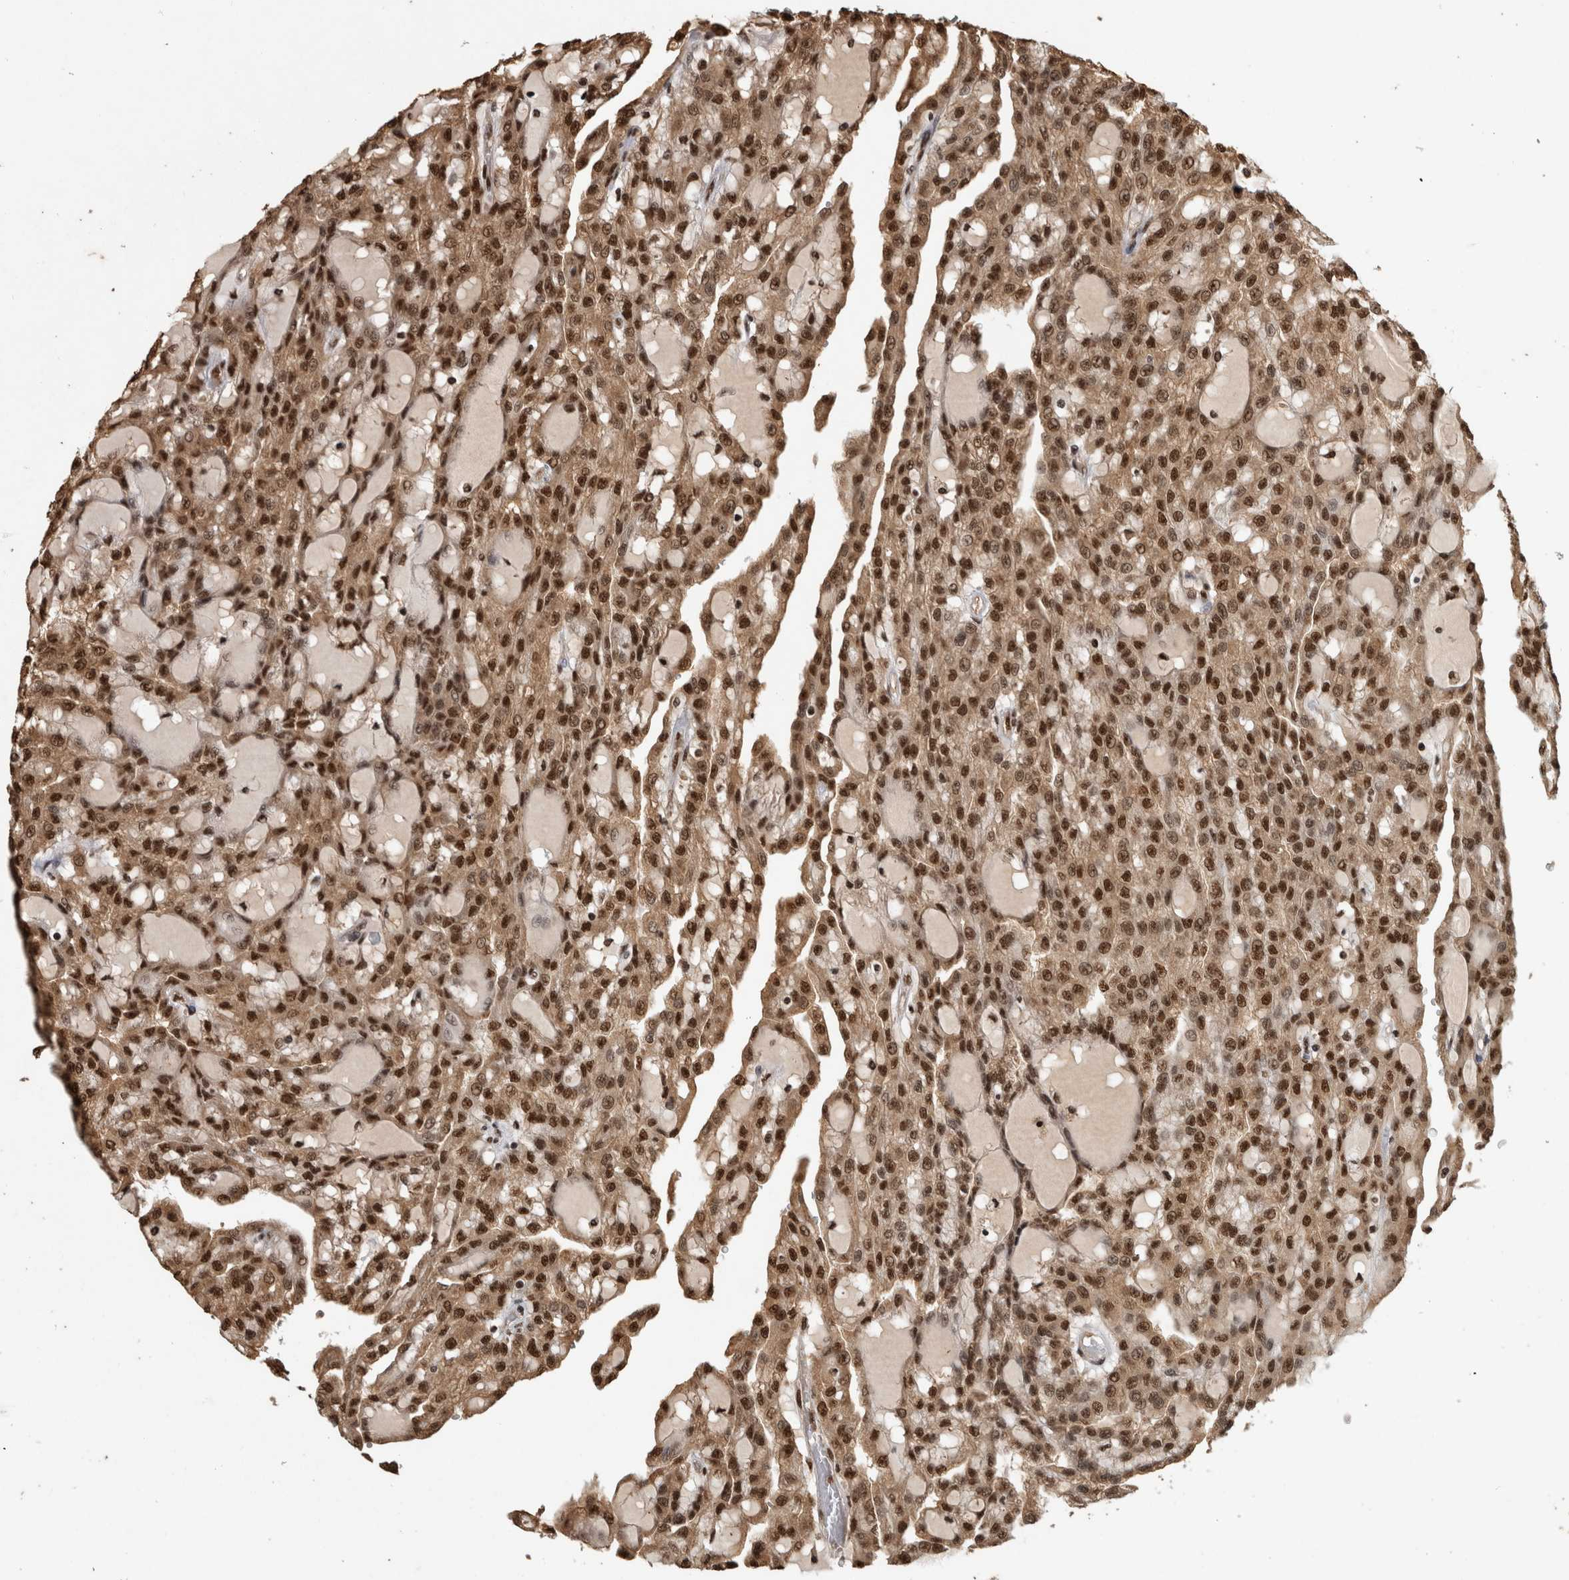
{"staining": {"intensity": "strong", "quantity": ">75%", "location": "nuclear"}, "tissue": "renal cancer", "cell_type": "Tumor cells", "image_type": "cancer", "snomed": [{"axis": "morphology", "description": "Adenocarcinoma, NOS"}, {"axis": "topography", "description": "Kidney"}], "caption": "Renal adenocarcinoma stained with a brown dye shows strong nuclear positive positivity in approximately >75% of tumor cells.", "gene": "RAD50", "patient": {"sex": "male", "age": 63}}